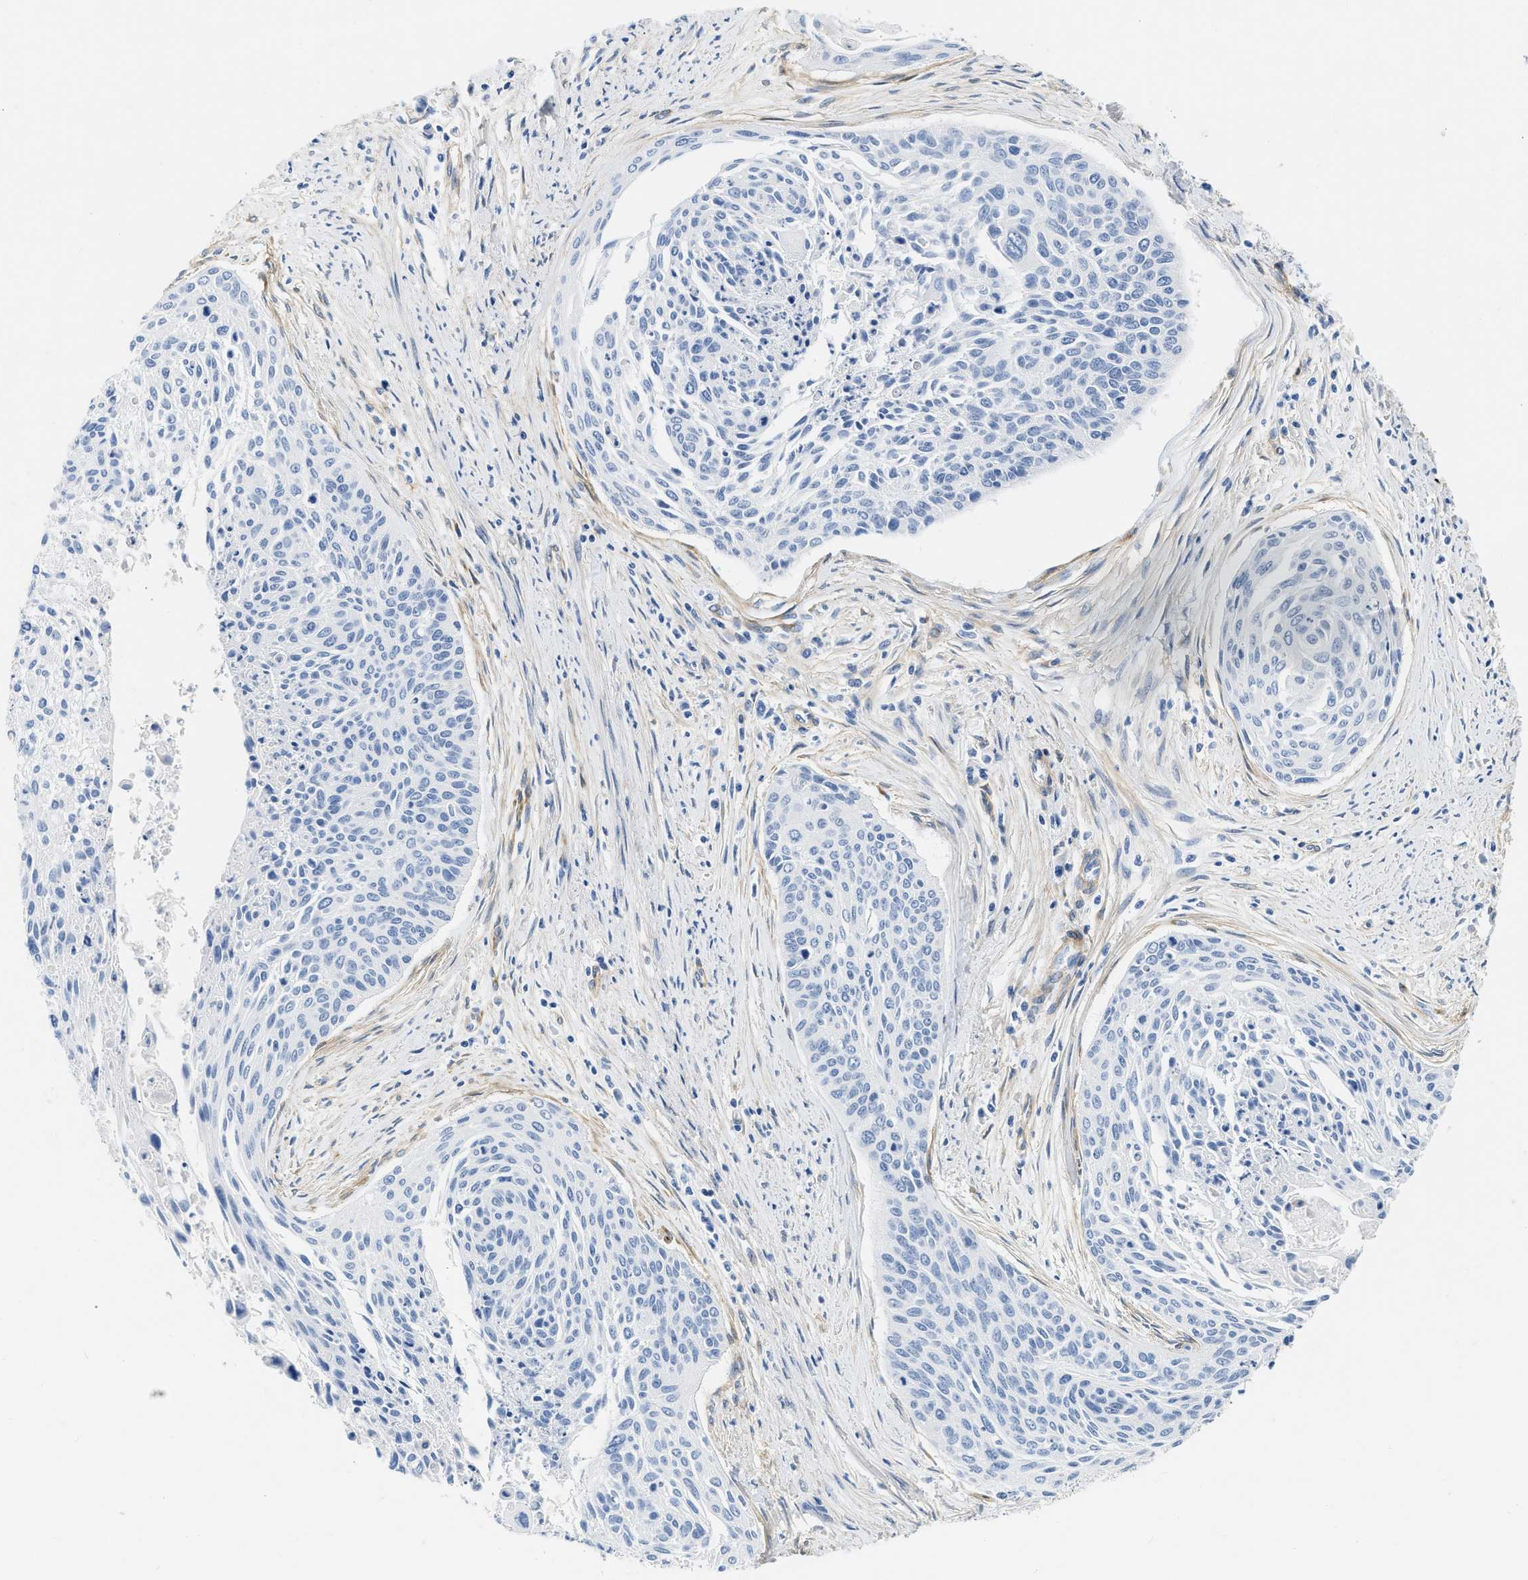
{"staining": {"intensity": "negative", "quantity": "none", "location": "none"}, "tissue": "cervical cancer", "cell_type": "Tumor cells", "image_type": "cancer", "snomed": [{"axis": "morphology", "description": "Squamous cell carcinoma, NOS"}, {"axis": "topography", "description": "Cervix"}], "caption": "Immunohistochemical staining of cervical cancer exhibits no significant expression in tumor cells.", "gene": "PDGFRB", "patient": {"sex": "female", "age": 55}}